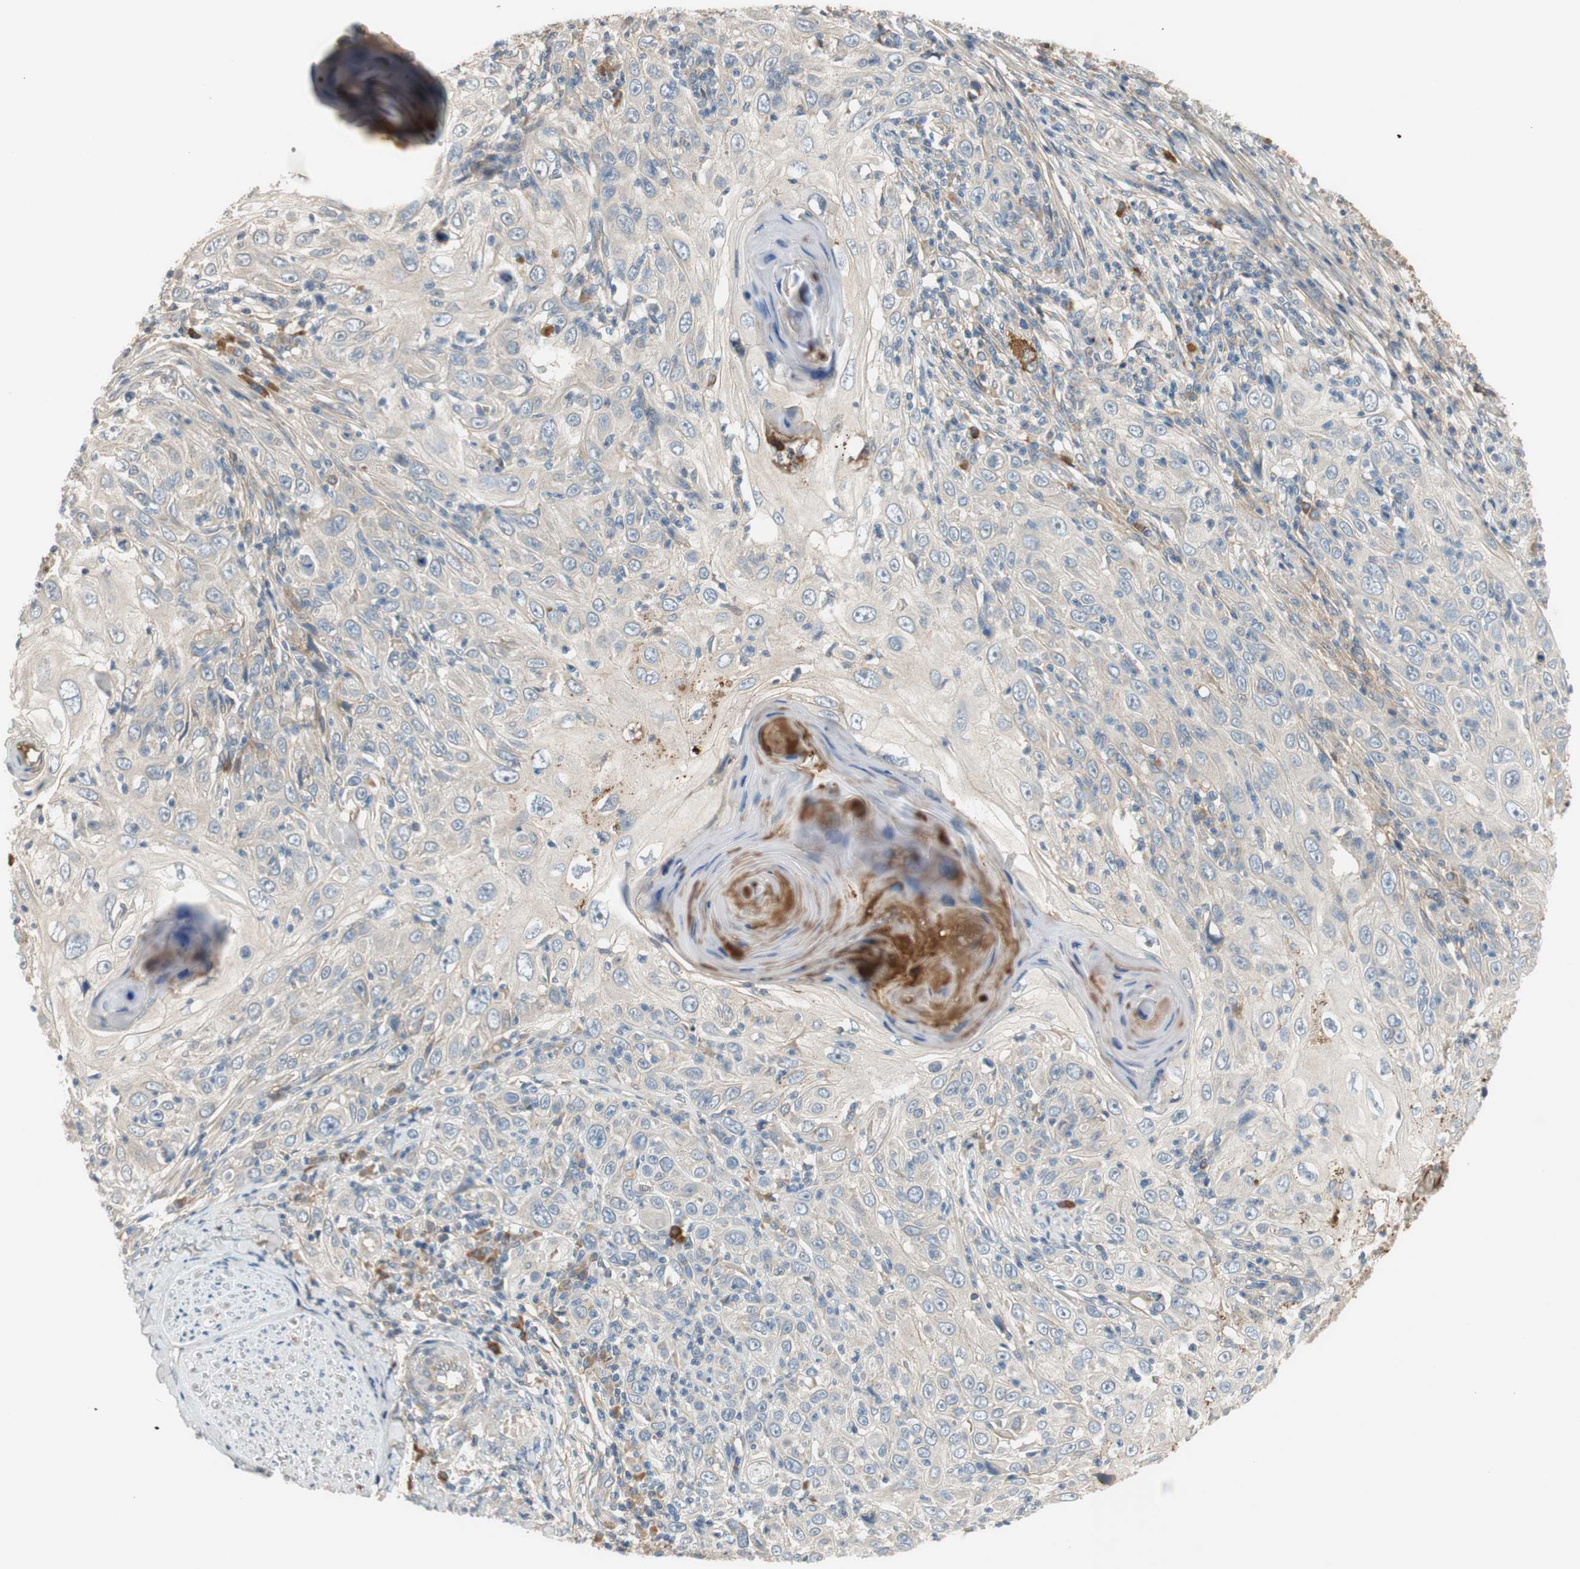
{"staining": {"intensity": "negative", "quantity": "none", "location": "none"}, "tissue": "skin cancer", "cell_type": "Tumor cells", "image_type": "cancer", "snomed": [{"axis": "morphology", "description": "Squamous cell carcinoma, NOS"}, {"axis": "topography", "description": "Skin"}], "caption": "Tumor cells are negative for protein expression in human squamous cell carcinoma (skin). (Immunohistochemistry, brightfield microscopy, high magnification).", "gene": "C4A", "patient": {"sex": "female", "age": 88}}